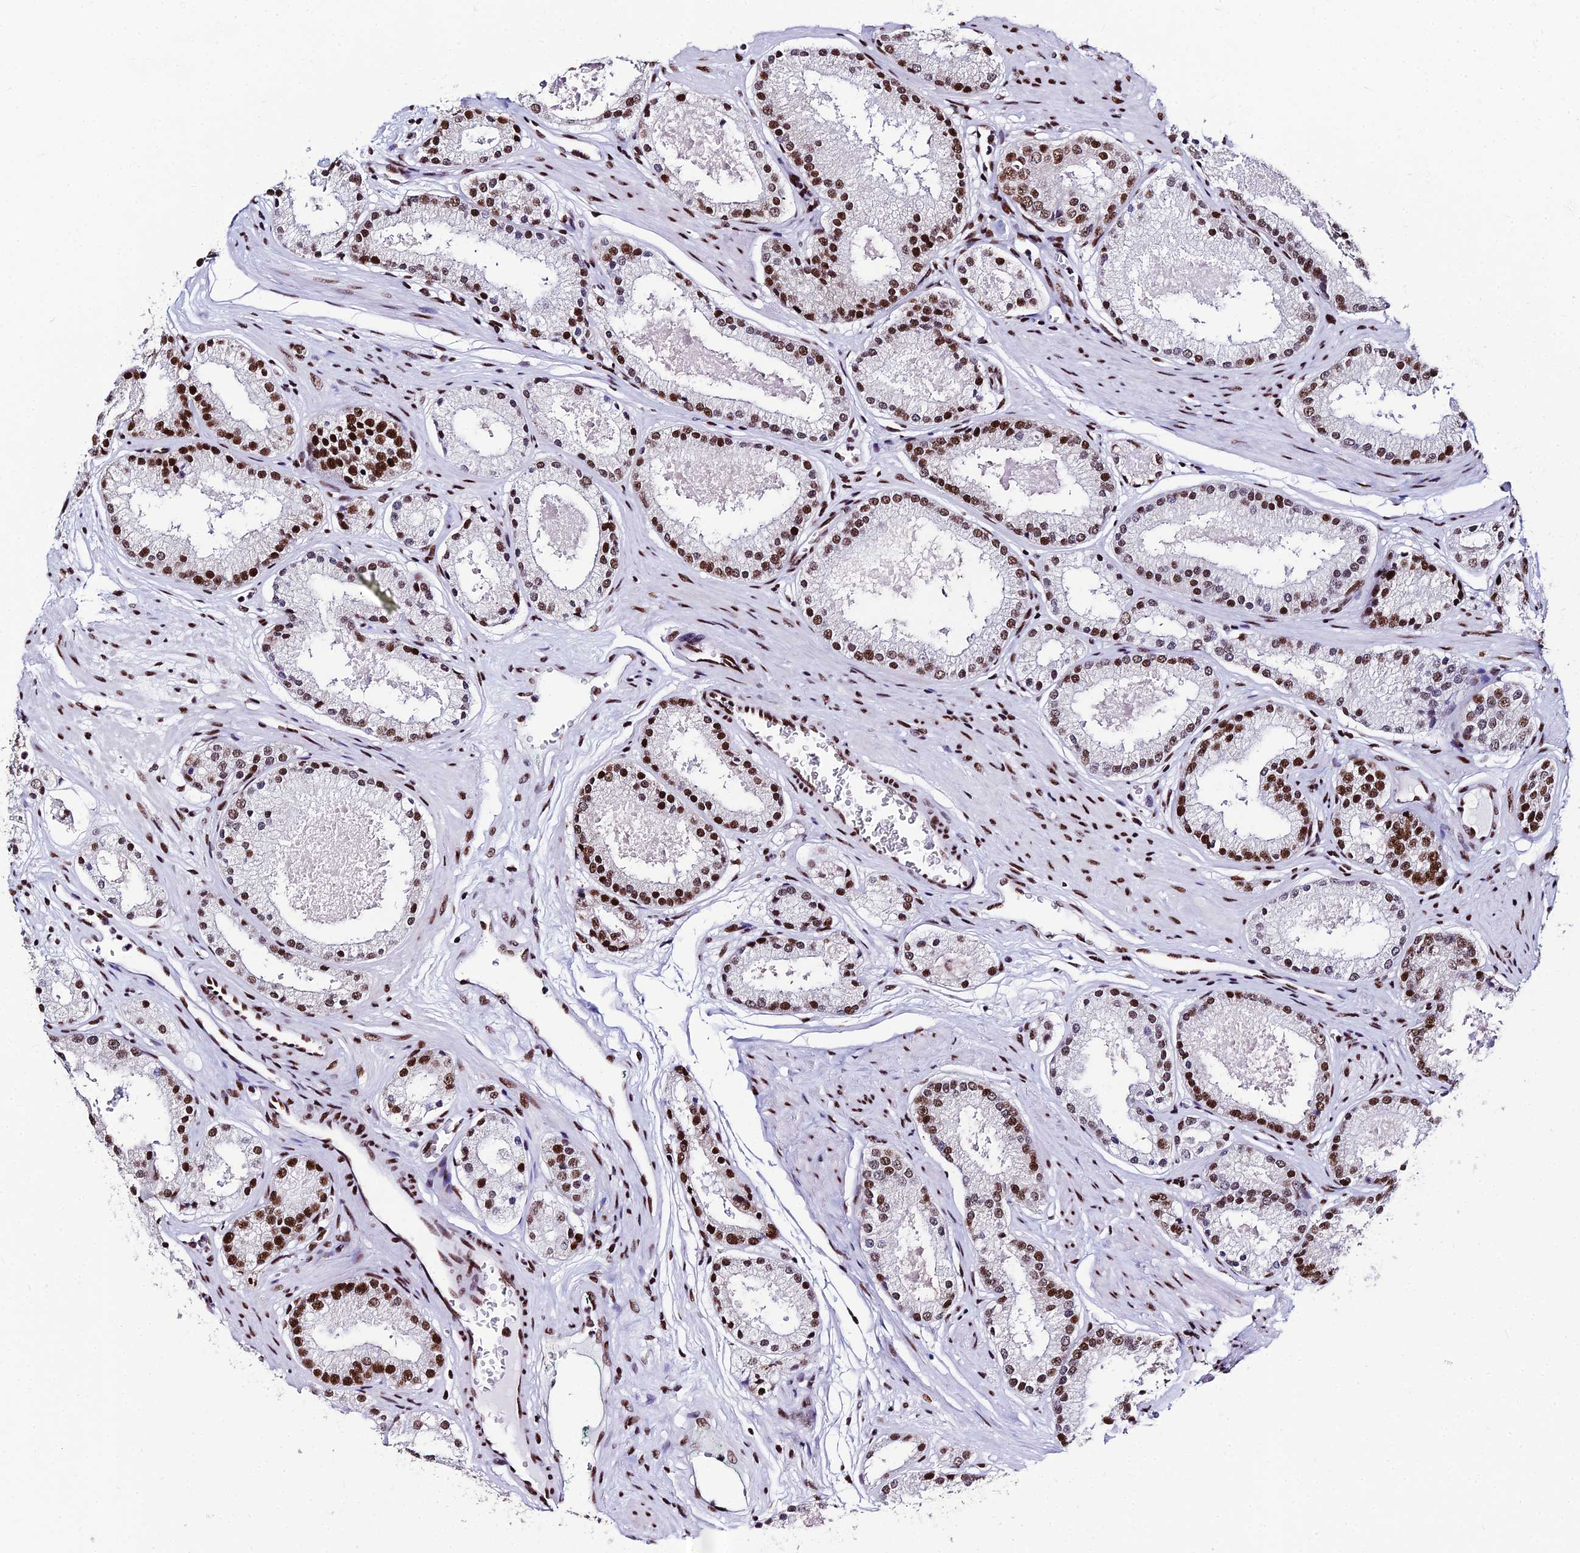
{"staining": {"intensity": "moderate", "quantity": ">75%", "location": "nuclear"}, "tissue": "prostate cancer", "cell_type": "Tumor cells", "image_type": "cancer", "snomed": [{"axis": "morphology", "description": "Adenocarcinoma, Low grade"}, {"axis": "topography", "description": "Prostate"}], "caption": "Immunohistochemical staining of human prostate cancer displays medium levels of moderate nuclear expression in about >75% of tumor cells.", "gene": "HNRNPH1", "patient": {"sex": "male", "age": 59}}